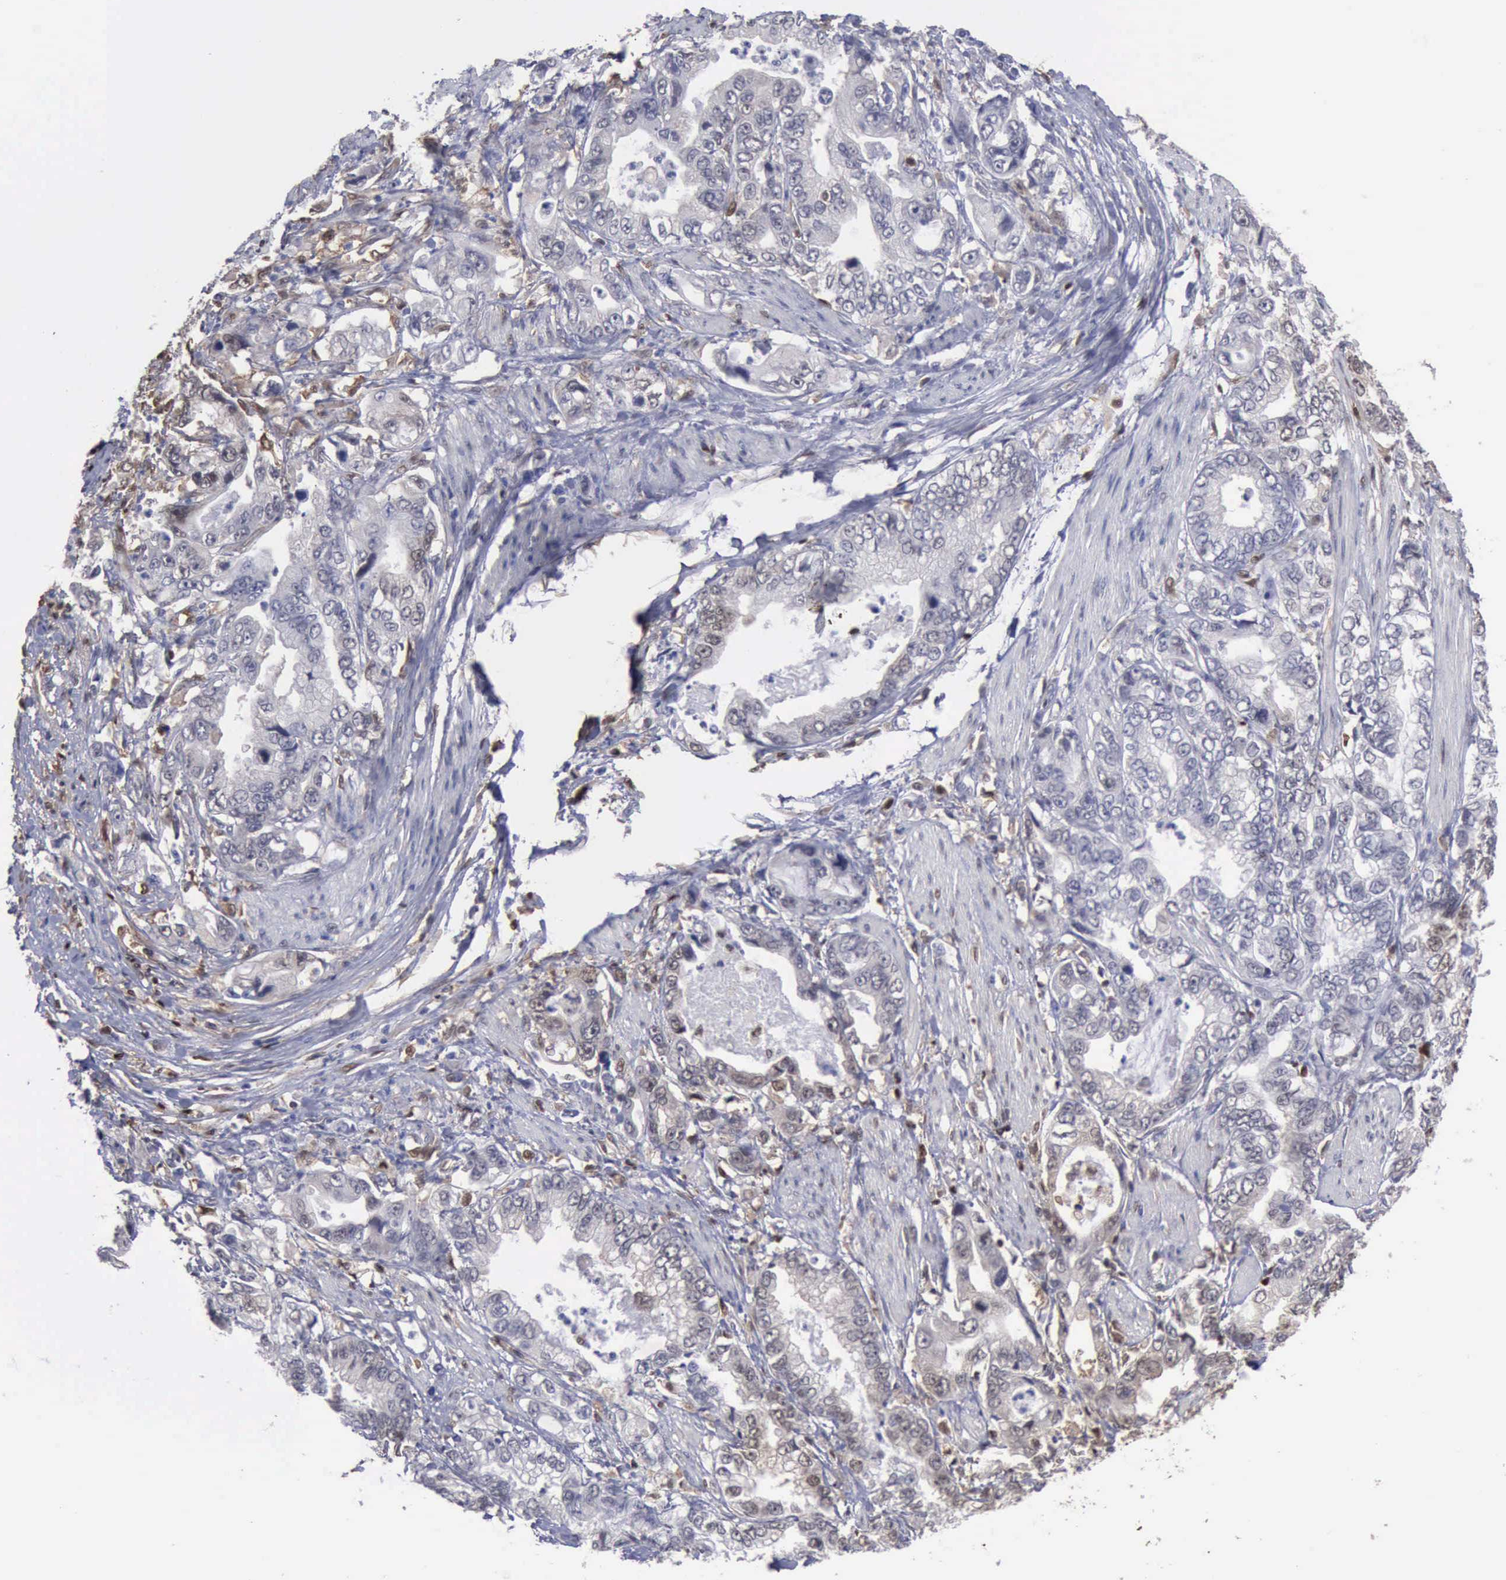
{"staining": {"intensity": "weak", "quantity": "25%-75%", "location": "nuclear"}, "tissue": "stomach cancer", "cell_type": "Tumor cells", "image_type": "cancer", "snomed": [{"axis": "morphology", "description": "Adenocarcinoma, NOS"}, {"axis": "topography", "description": "Pancreas"}, {"axis": "topography", "description": "Stomach, upper"}], "caption": "Protein analysis of stomach cancer (adenocarcinoma) tissue reveals weak nuclear expression in approximately 25%-75% of tumor cells.", "gene": "STAT1", "patient": {"sex": "male", "age": 77}}